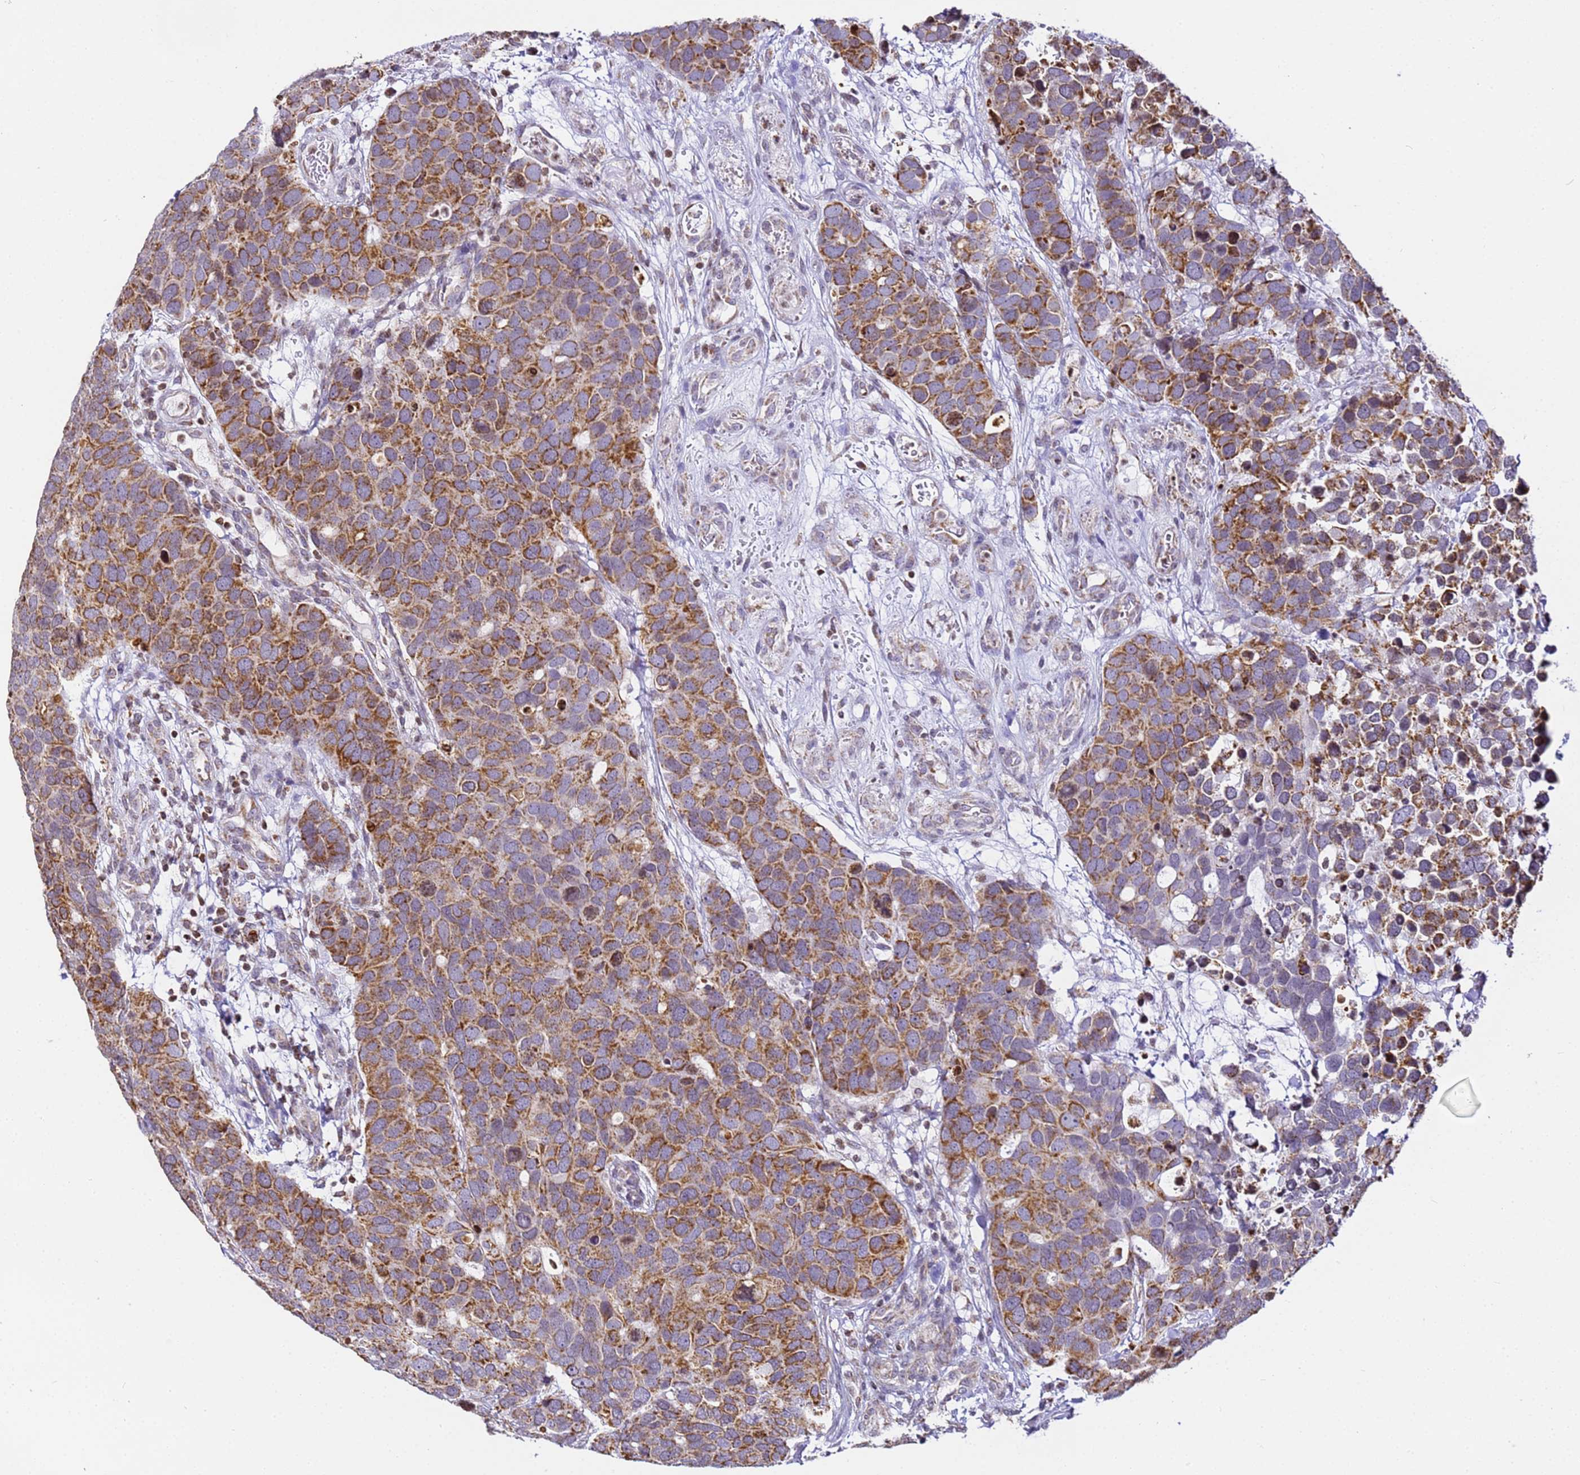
{"staining": {"intensity": "moderate", "quantity": ">75%", "location": "cytoplasmic/membranous"}, "tissue": "breast cancer", "cell_type": "Tumor cells", "image_type": "cancer", "snomed": [{"axis": "morphology", "description": "Duct carcinoma"}, {"axis": "topography", "description": "Breast"}], "caption": "Intraductal carcinoma (breast) tissue shows moderate cytoplasmic/membranous expression in about >75% of tumor cells", "gene": "HSPE1", "patient": {"sex": "female", "age": 83}}